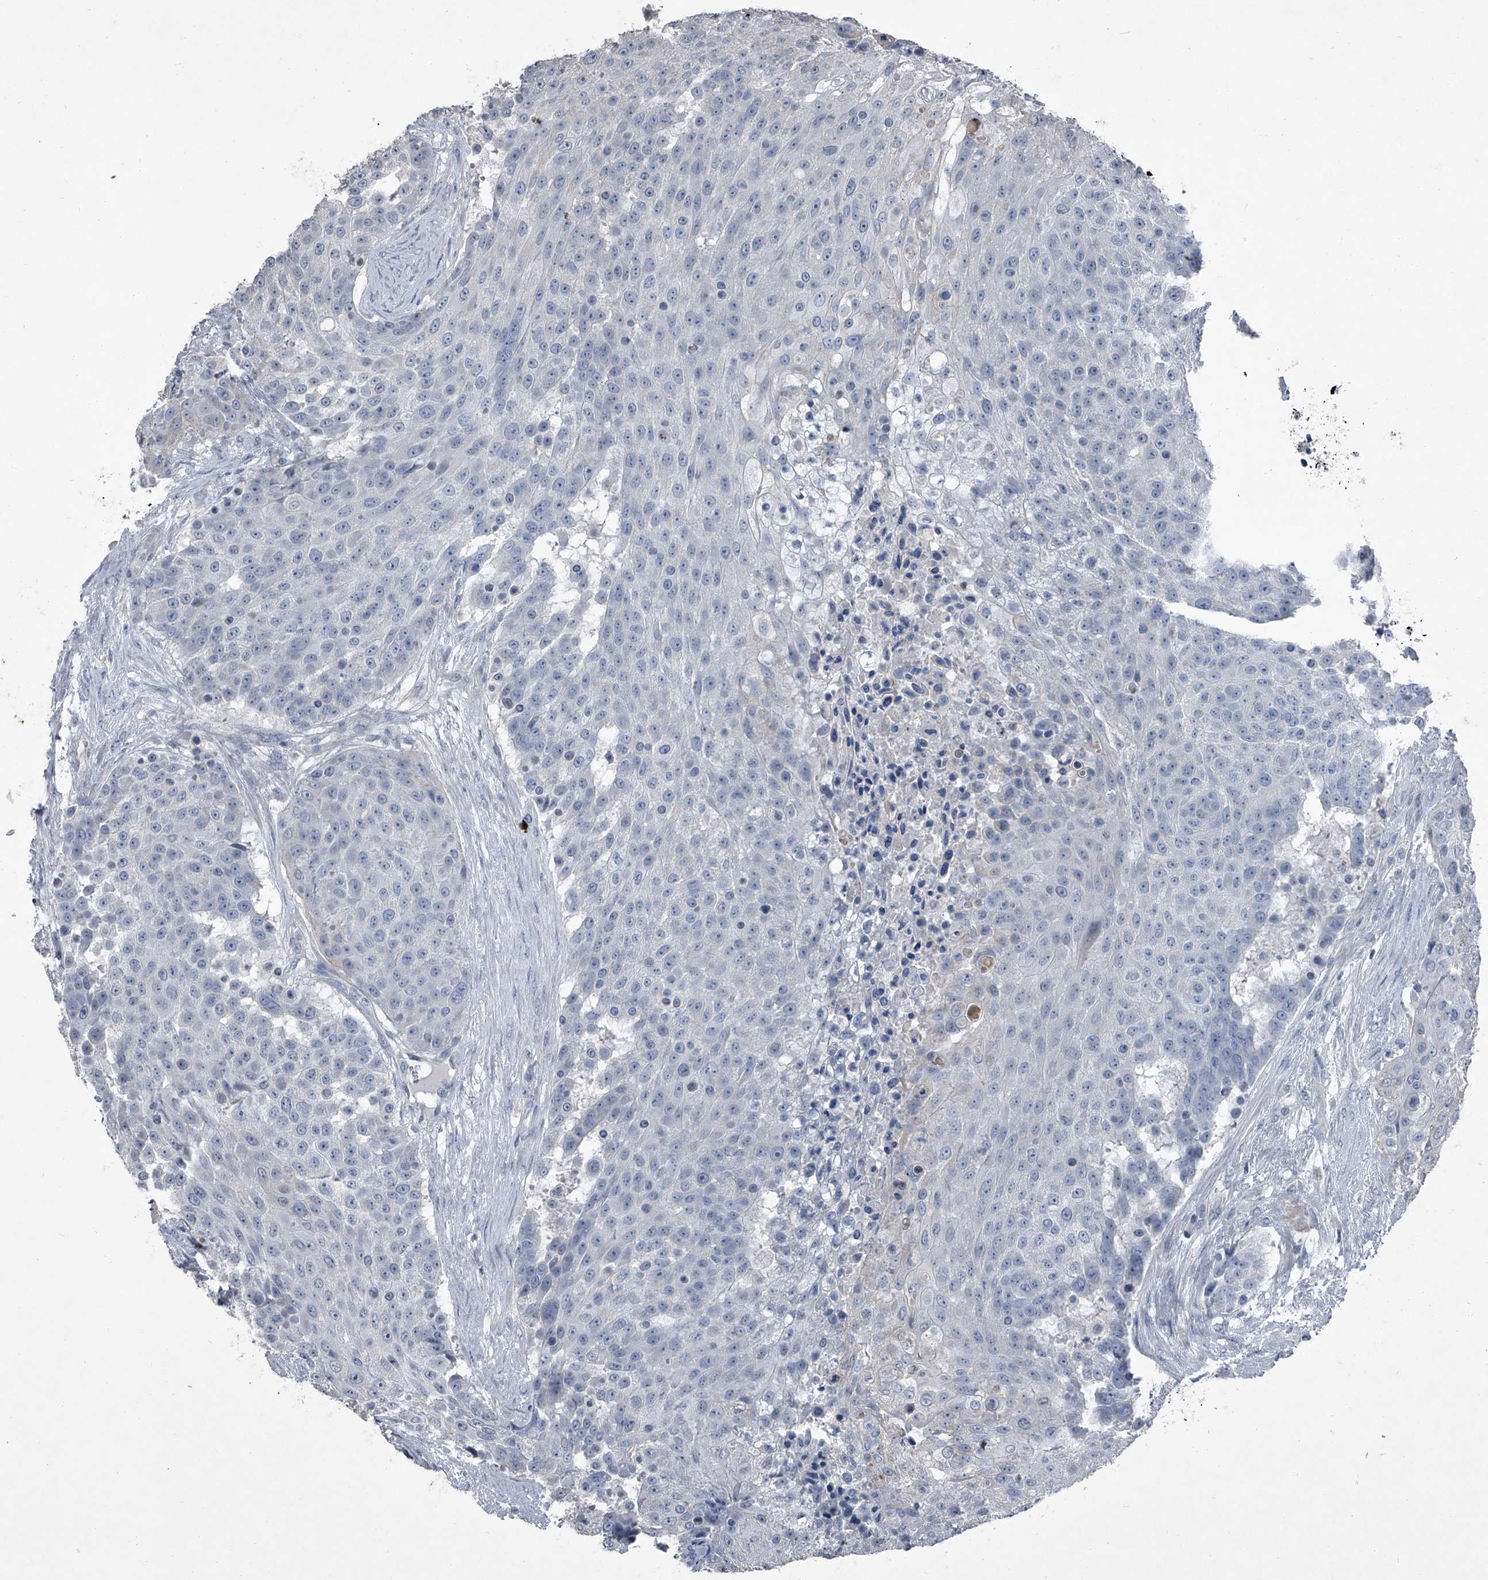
{"staining": {"intensity": "negative", "quantity": "none", "location": "none"}, "tissue": "urothelial cancer", "cell_type": "Tumor cells", "image_type": "cancer", "snomed": [{"axis": "morphology", "description": "Urothelial carcinoma, High grade"}, {"axis": "topography", "description": "Urinary bladder"}], "caption": "IHC photomicrograph of neoplastic tissue: urothelial cancer stained with DAB demonstrates no significant protein staining in tumor cells.", "gene": "HEPHL1", "patient": {"sex": "female", "age": 63}}